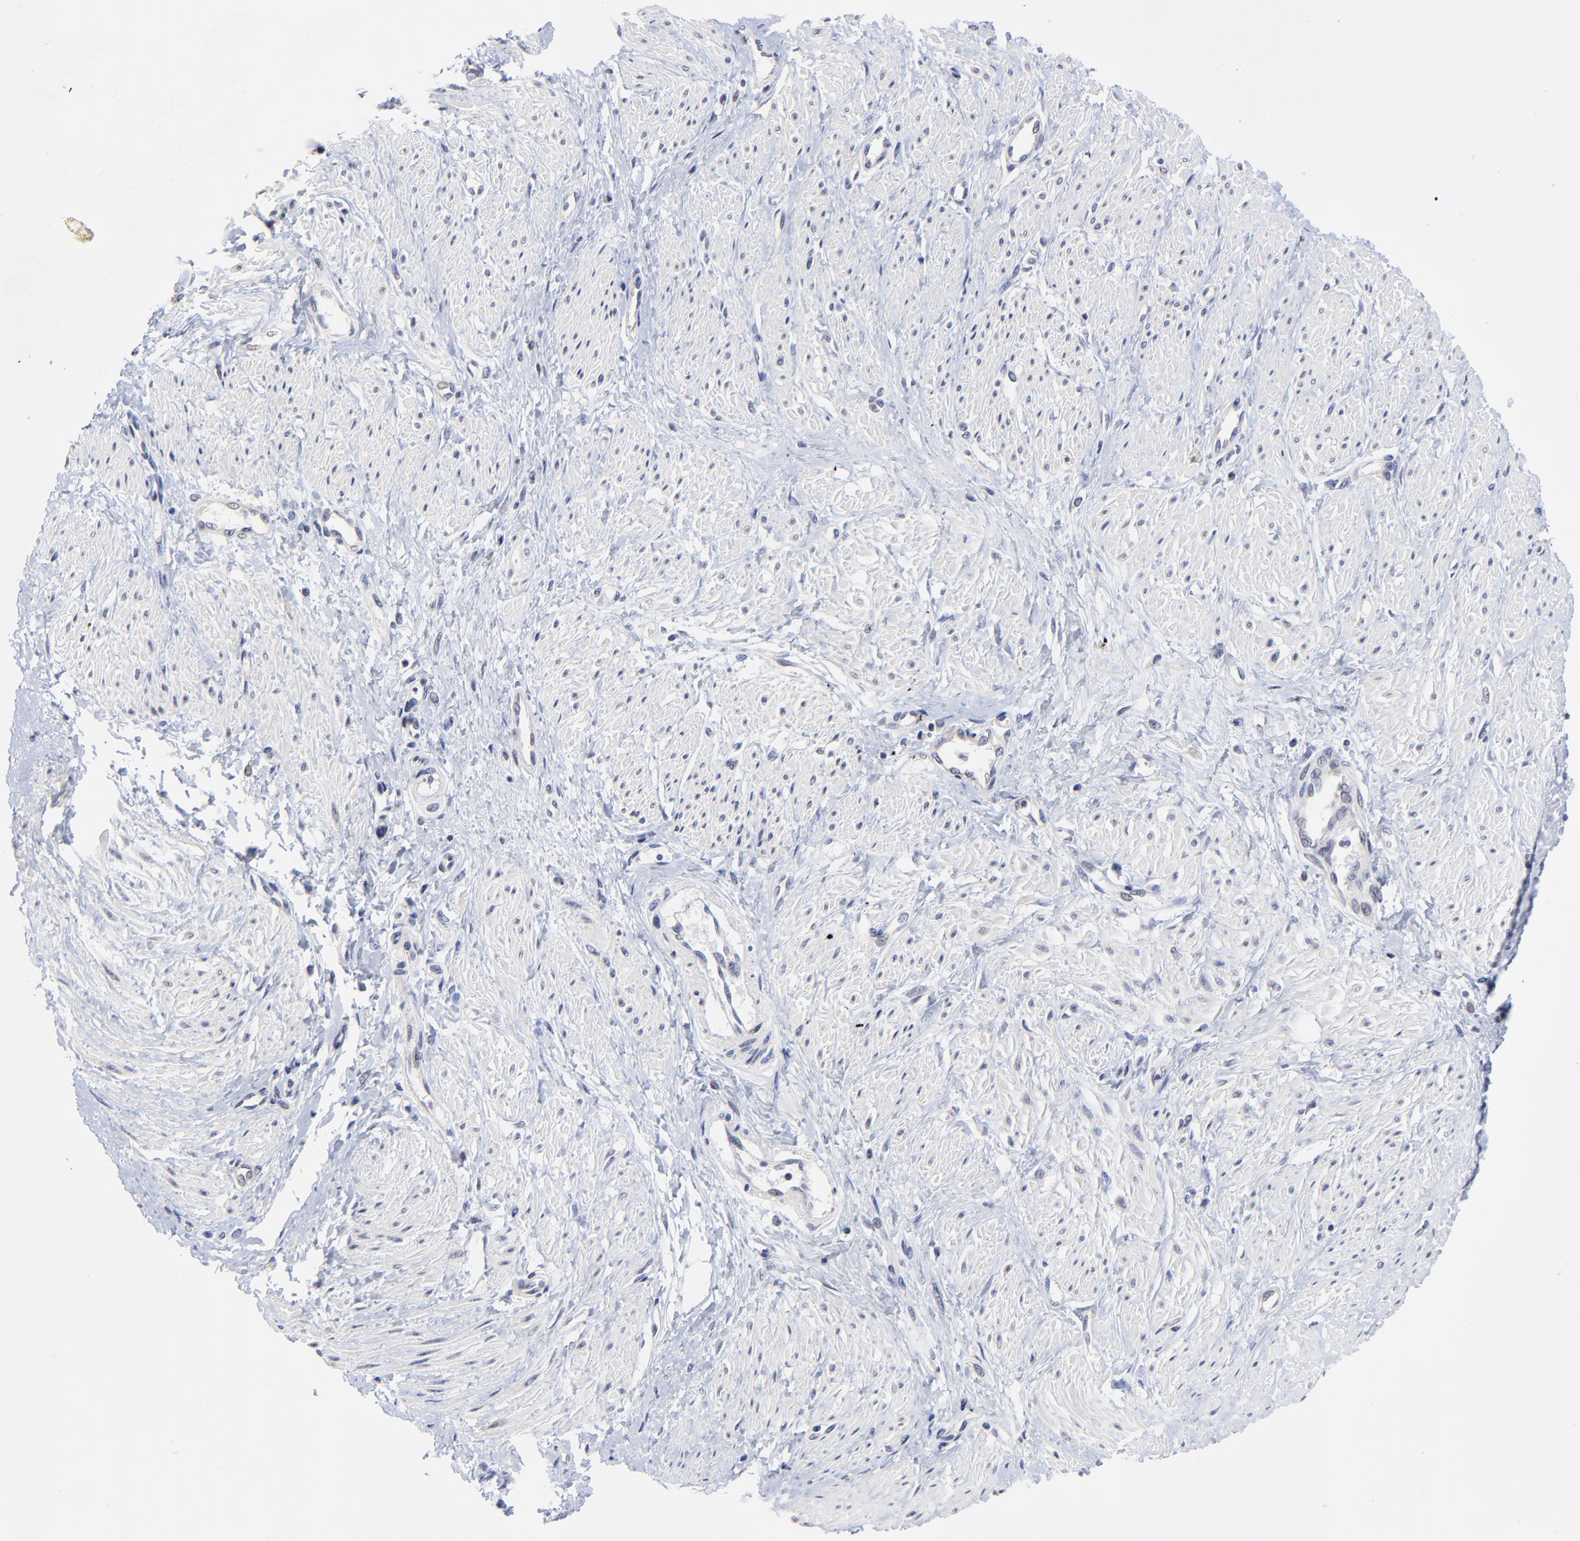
{"staining": {"intensity": "negative", "quantity": "none", "location": "none"}, "tissue": "smooth muscle", "cell_type": "Smooth muscle cells", "image_type": "normal", "snomed": [{"axis": "morphology", "description": "Normal tissue, NOS"}, {"axis": "topography", "description": "Smooth muscle"}, {"axis": "topography", "description": "Uterus"}], "caption": "Immunohistochemistry image of normal smooth muscle: smooth muscle stained with DAB (3,3'-diaminobenzidine) demonstrates no significant protein positivity in smooth muscle cells.", "gene": "FBXO8", "patient": {"sex": "female", "age": 39}}